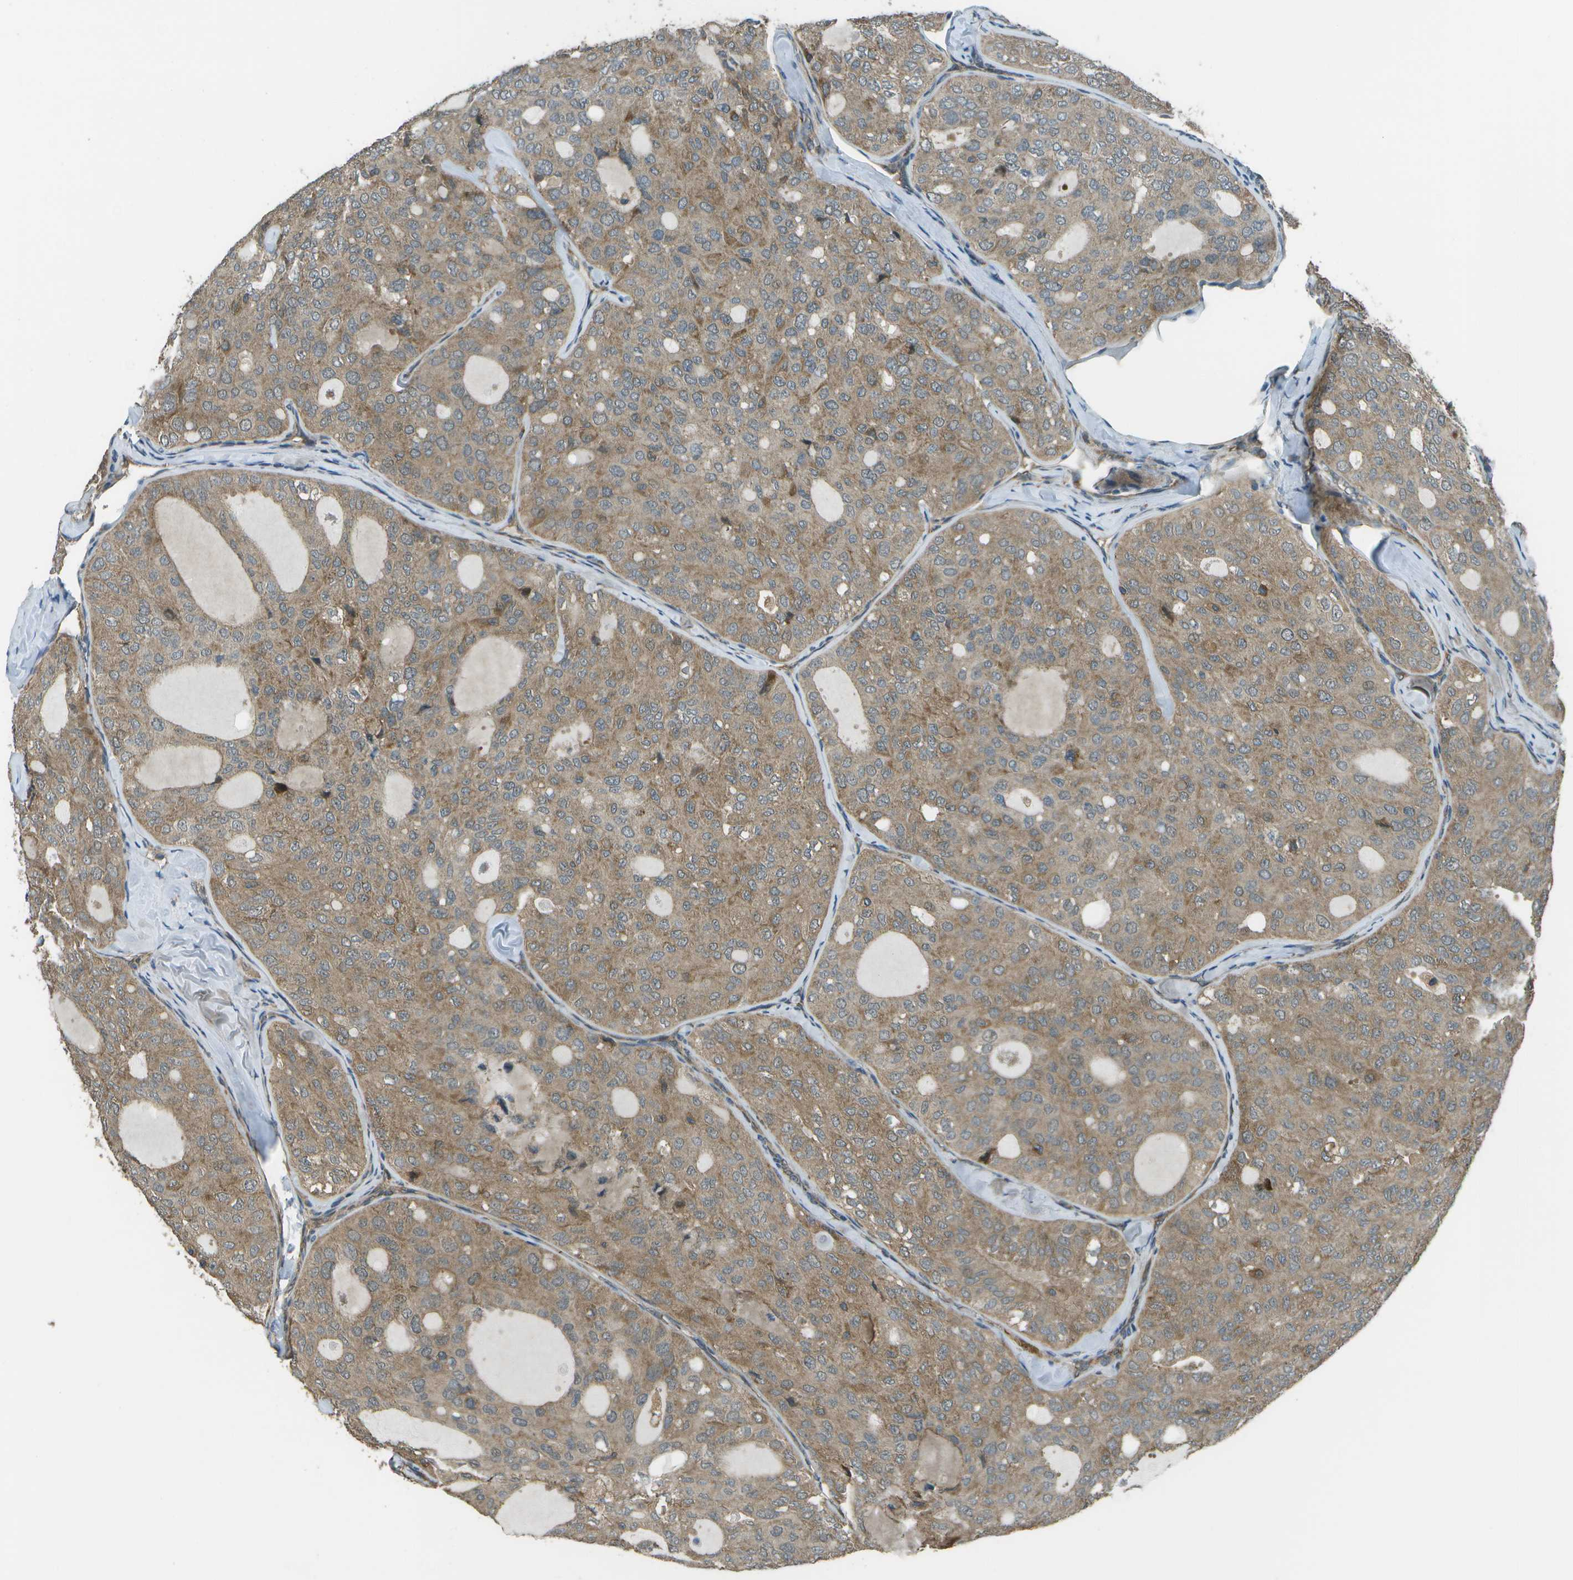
{"staining": {"intensity": "moderate", "quantity": ">75%", "location": "cytoplasmic/membranous"}, "tissue": "thyroid cancer", "cell_type": "Tumor cells", "image_type": "cancer", "snomed": [{"axis": "morphology", "description": "Follicular adenoma carcinoma, NOS"}, {"axis": "topography", "description": "Thyroid gland"}], "caption": "Immunohistochemical staining of human thyroid cancer demonstrates moderate cytoplasmic/membranous protein expression in approximately >75% of tumor cells. (IHC, brightfield microscopy, high magnification).", "gene": "PLPBP", "patient": {"sex": "male", "age": 75}}